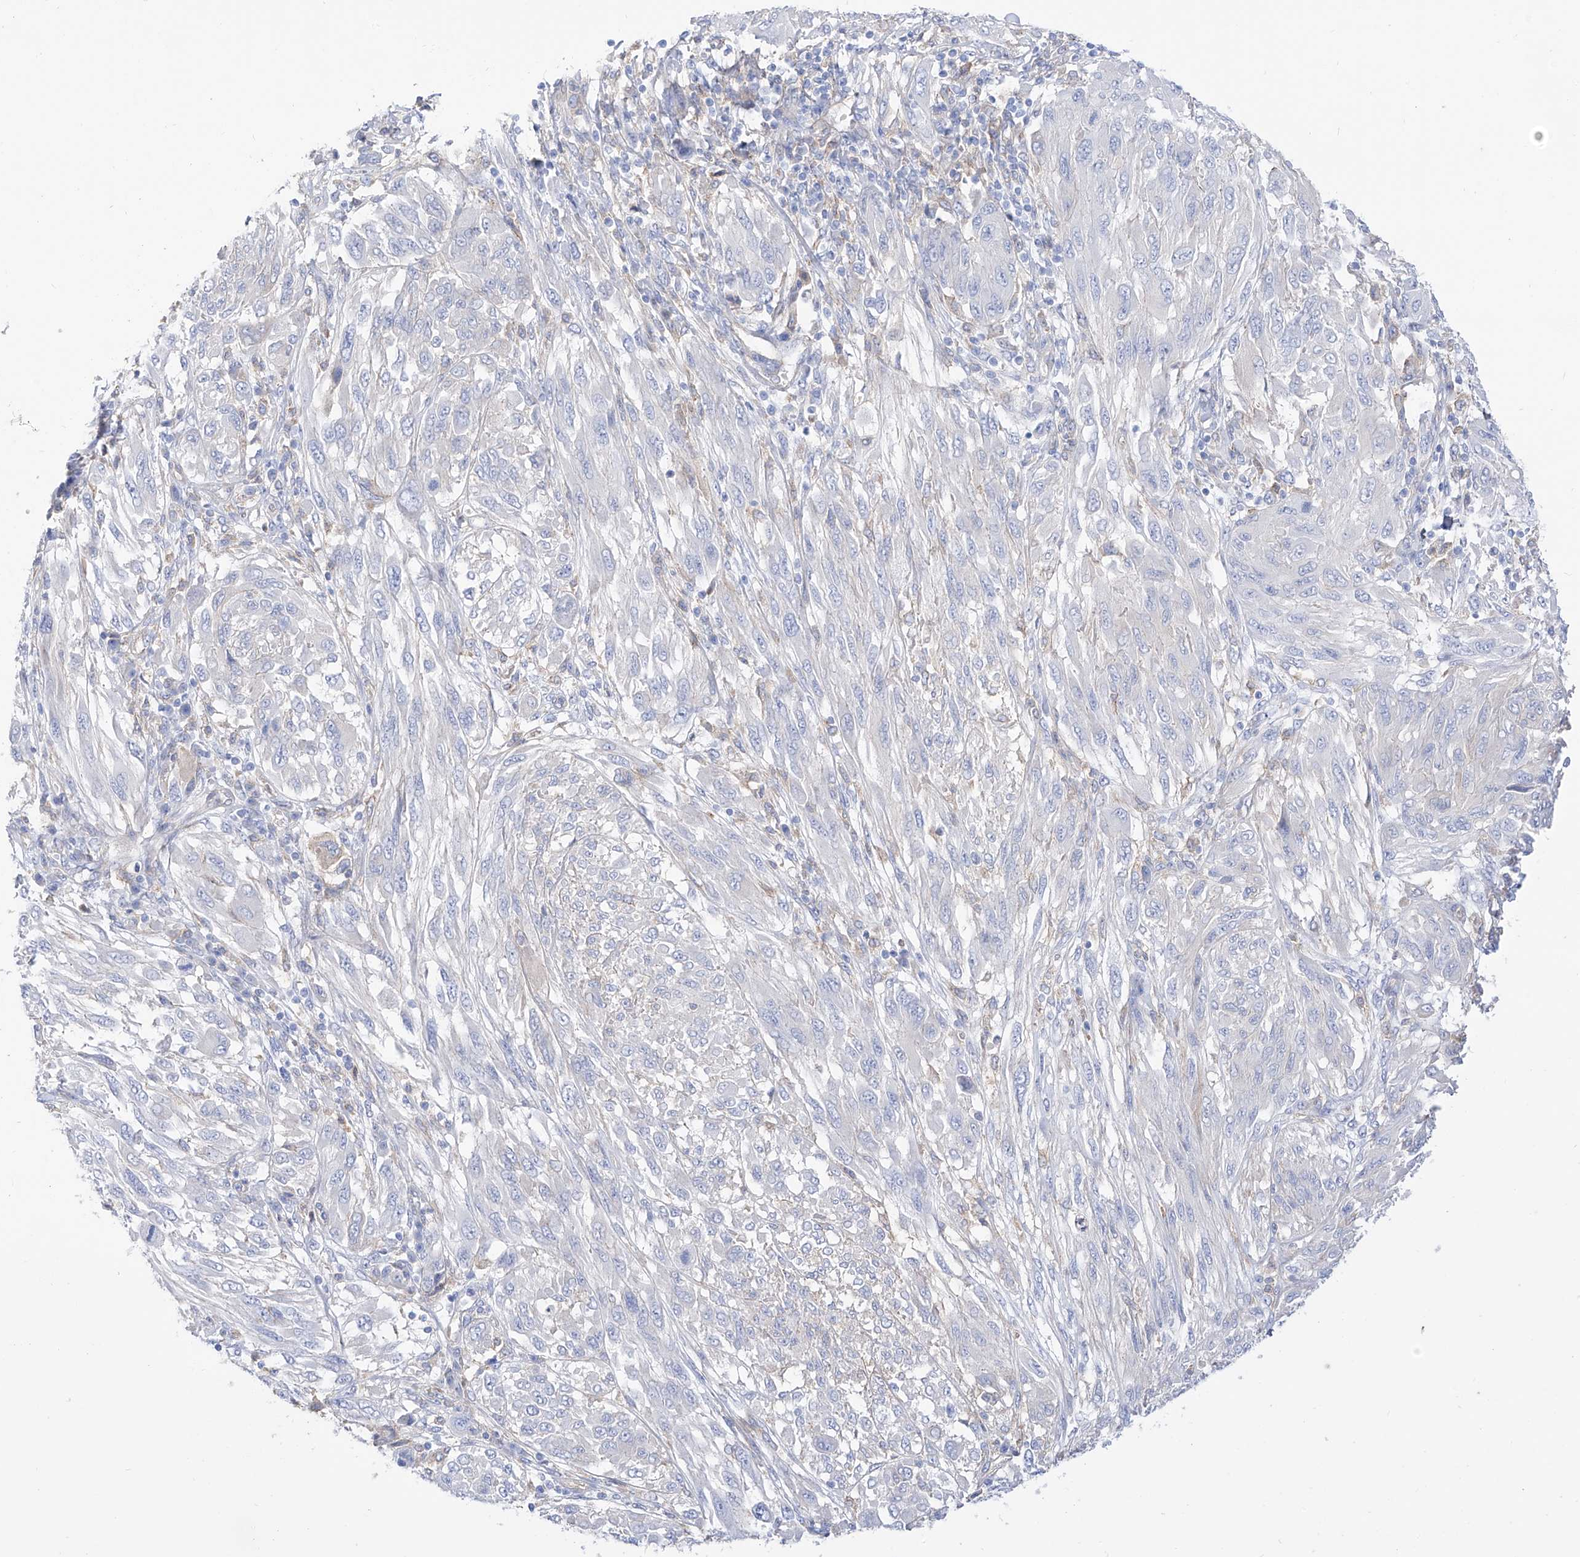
{"staining": {"intensity": "negative", "quantity": "none", "location": "none"}, "tissue": "melanoma", "cell_type": "Tumor cells", "image_type": "cancer", "snomed": [{"axis": "morphology", "description": "Malignant melanoma, NOS"}, {"axis": "topography", "description": "Skin"}], "caption": "Immunohistochemistry (IHC) of human malignant melanoma demonstrates no staining in tumor cells.", "gene": "ZNF653", "patient": {"sex": "female", "age": 91}}